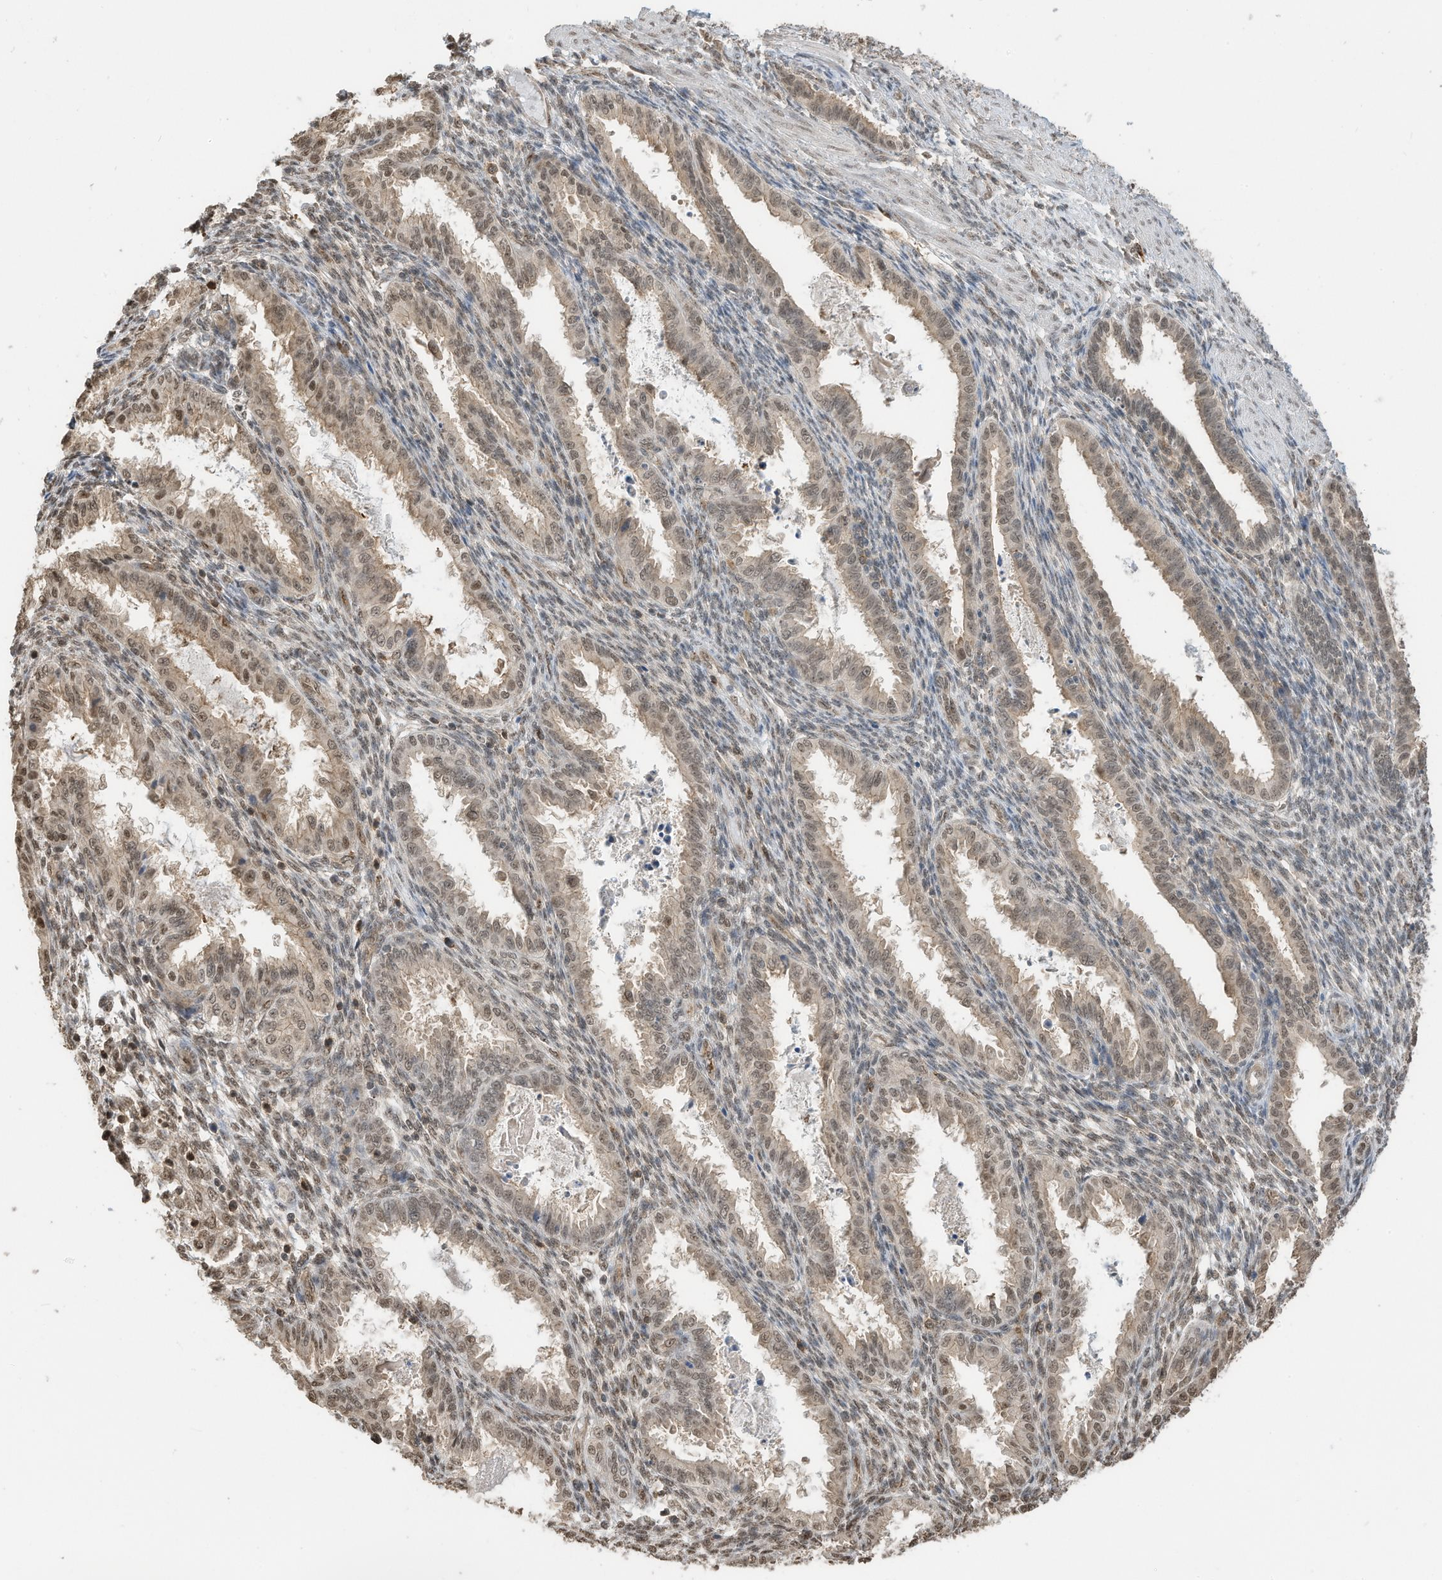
{"staining": {"intensity": "moderate", "quantity": "25%-75%", "location": "nuclear"}, "tissue": "endometrium", "cell_type": "Cells in endometrial stroma", "image_type": "normal", "snomed": [{"axis": "morphology", "description": "Normal tissue, NOS"}, {"axis": "topography", "description": "Endometrium"}], "caption": "A histopathology image showing moderate nuclear positivity in about 25%-75% of cells in endometrial stroma in unremarkable endometrium, as visualized by brown immunohistochemical staining.", "gene": "ZNF195", "patient": {"sex": "female", "age": 33}}